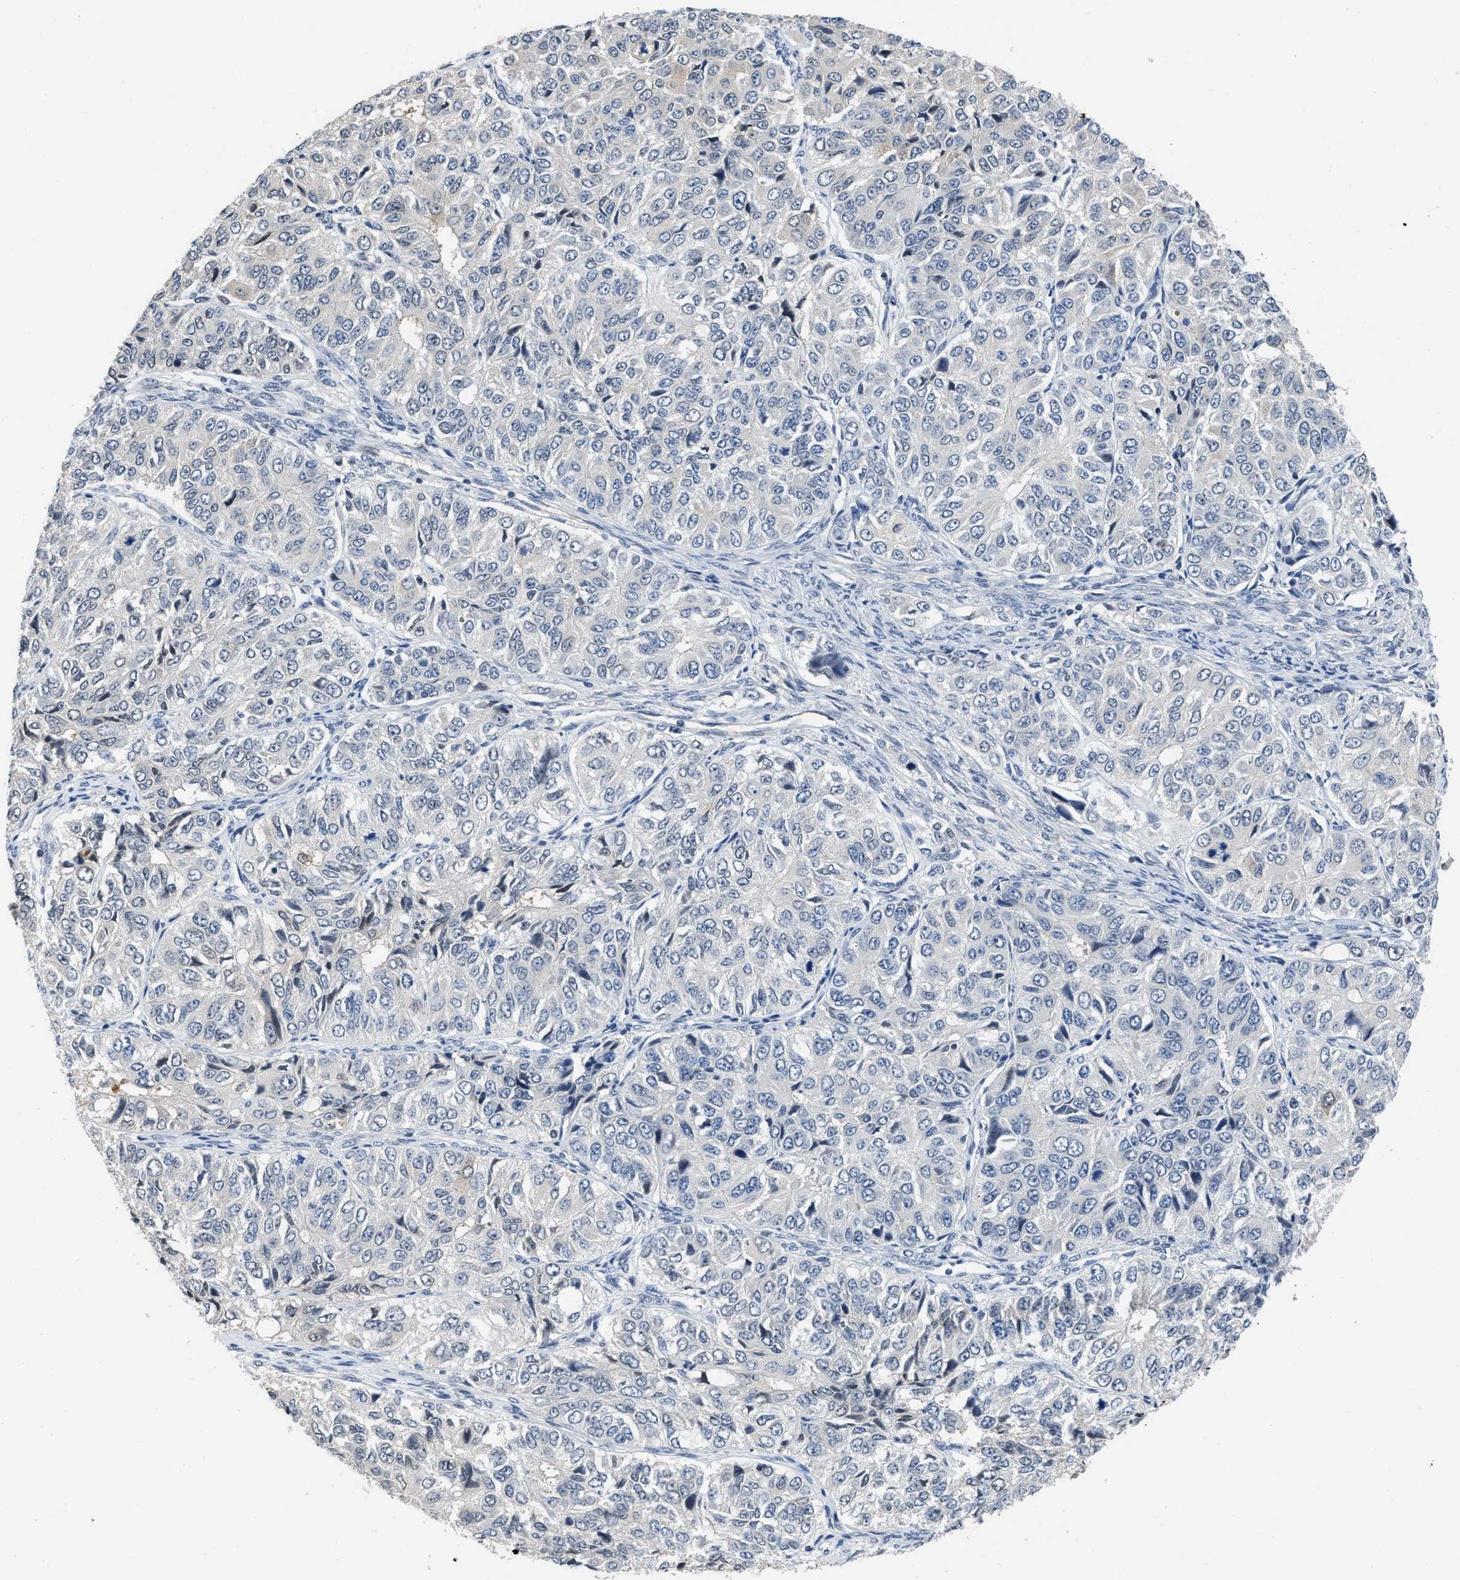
{"staining": {"intensity": "negative", "quantity": "none", "location": "none"}, "tissue": "ovarian cancer", "cell_type": "Tumor cells", "image_type": "cancer", "snomed": [{"axis": "morphology", "description": "Carcinoma, endometroid"}, {"axis": "topography", "description": "Ovary"}], "caption": "A high-resolution image shows immunohistochemistry staining of endometroid carcinoma (ovarian), which displays no significant positivity in tumor cells. (DAB immunohistochemistry (IHC) with hematoxylin counter stain).", "gene": "TES", "patient": {"sex": "female", "age": 51}}